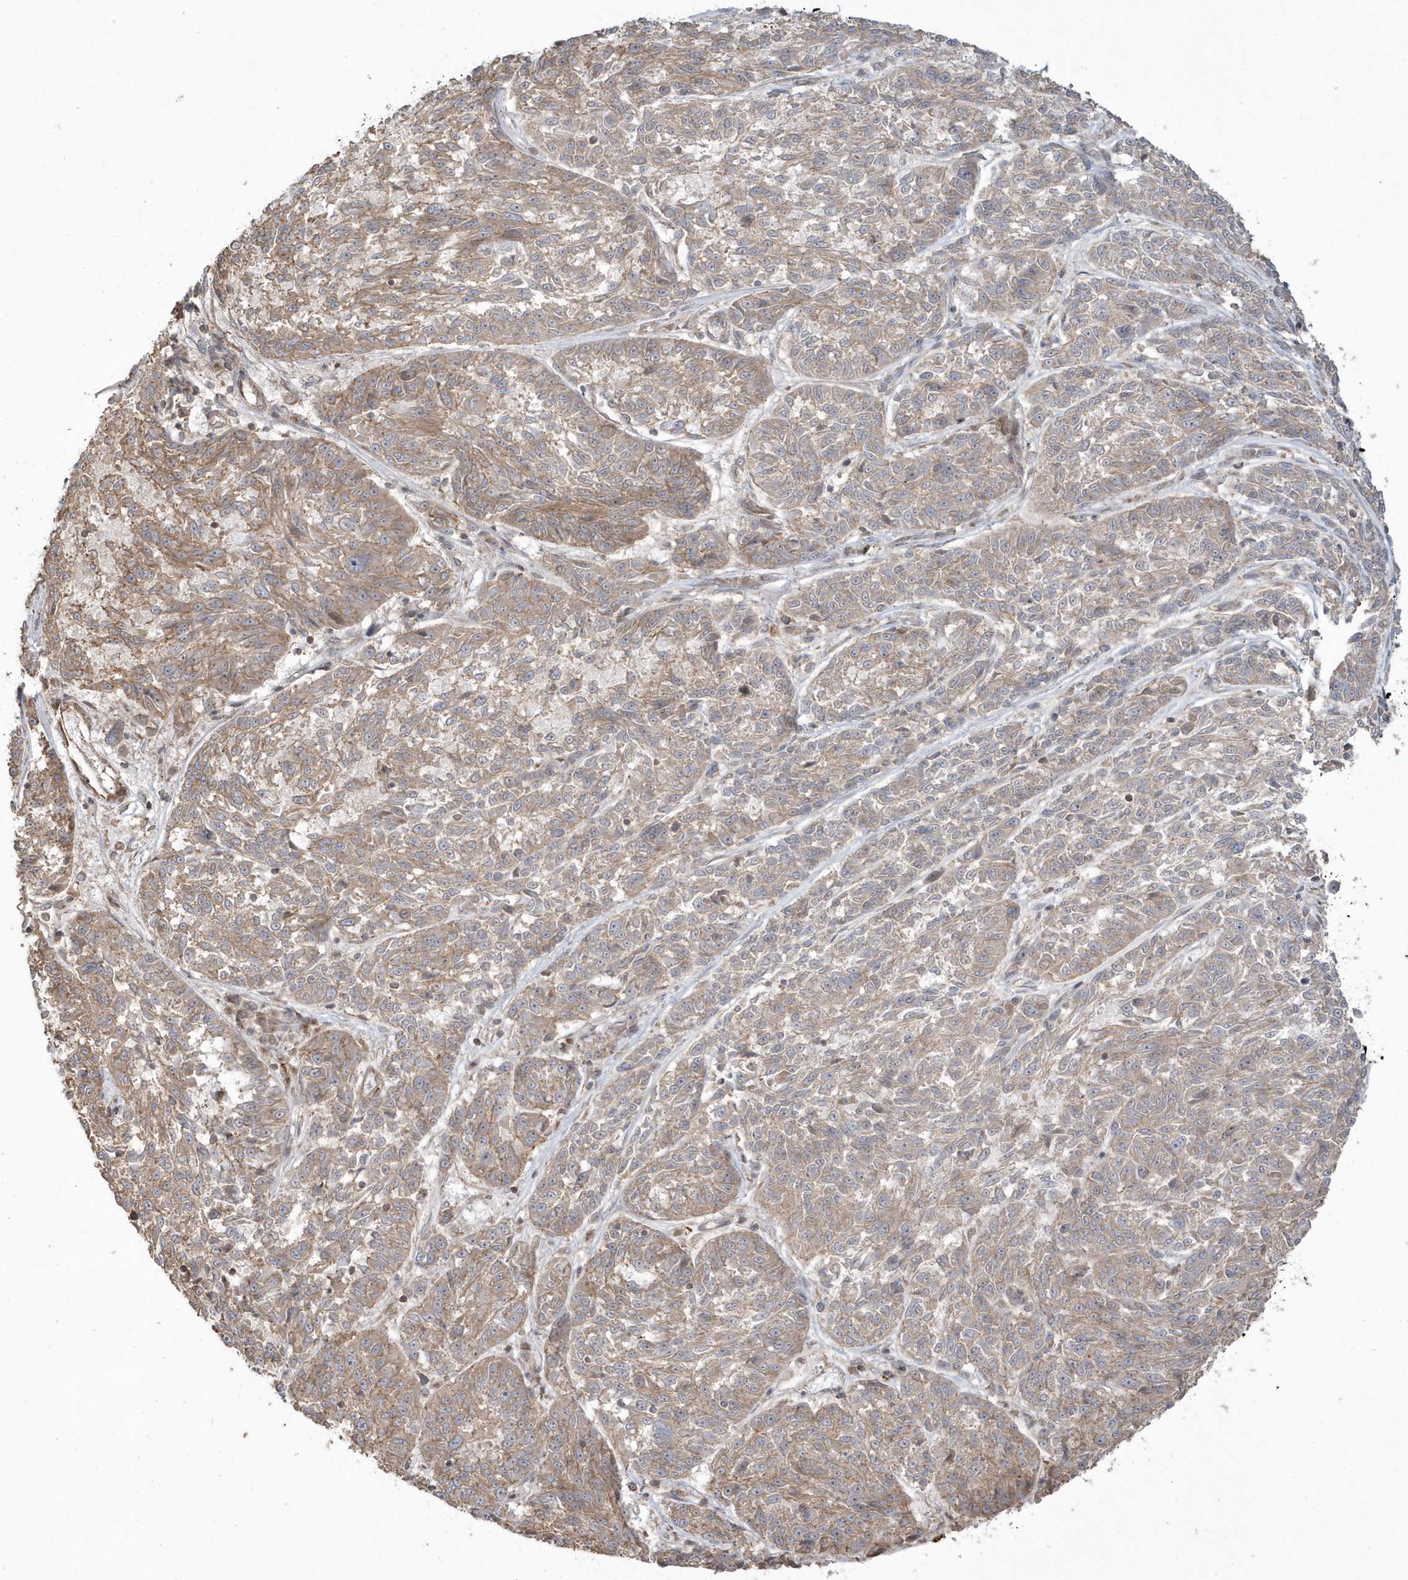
{"staining": {"intensity": "moderate", "quantity": ">75%", "location": "cytoplasmic/membranous"}, "tissue": "melanoma", "cell_type": "Tumor cells", "image_type": "cancer", "snomed": [{"axis": "morphology", "description": "Malignant melanoma, NOS"}, {"axis": "topography", "description": "Skin"}], "caption": "A photomicrograph of human melanoma stained for a protein shows moderate cytoplasmic/membranous brown staining in tumor cells. (IHC, brightfield microscopy, high magnification).", "gene": "ARMC8", "patient": {"sex": "male", "age": 53}}